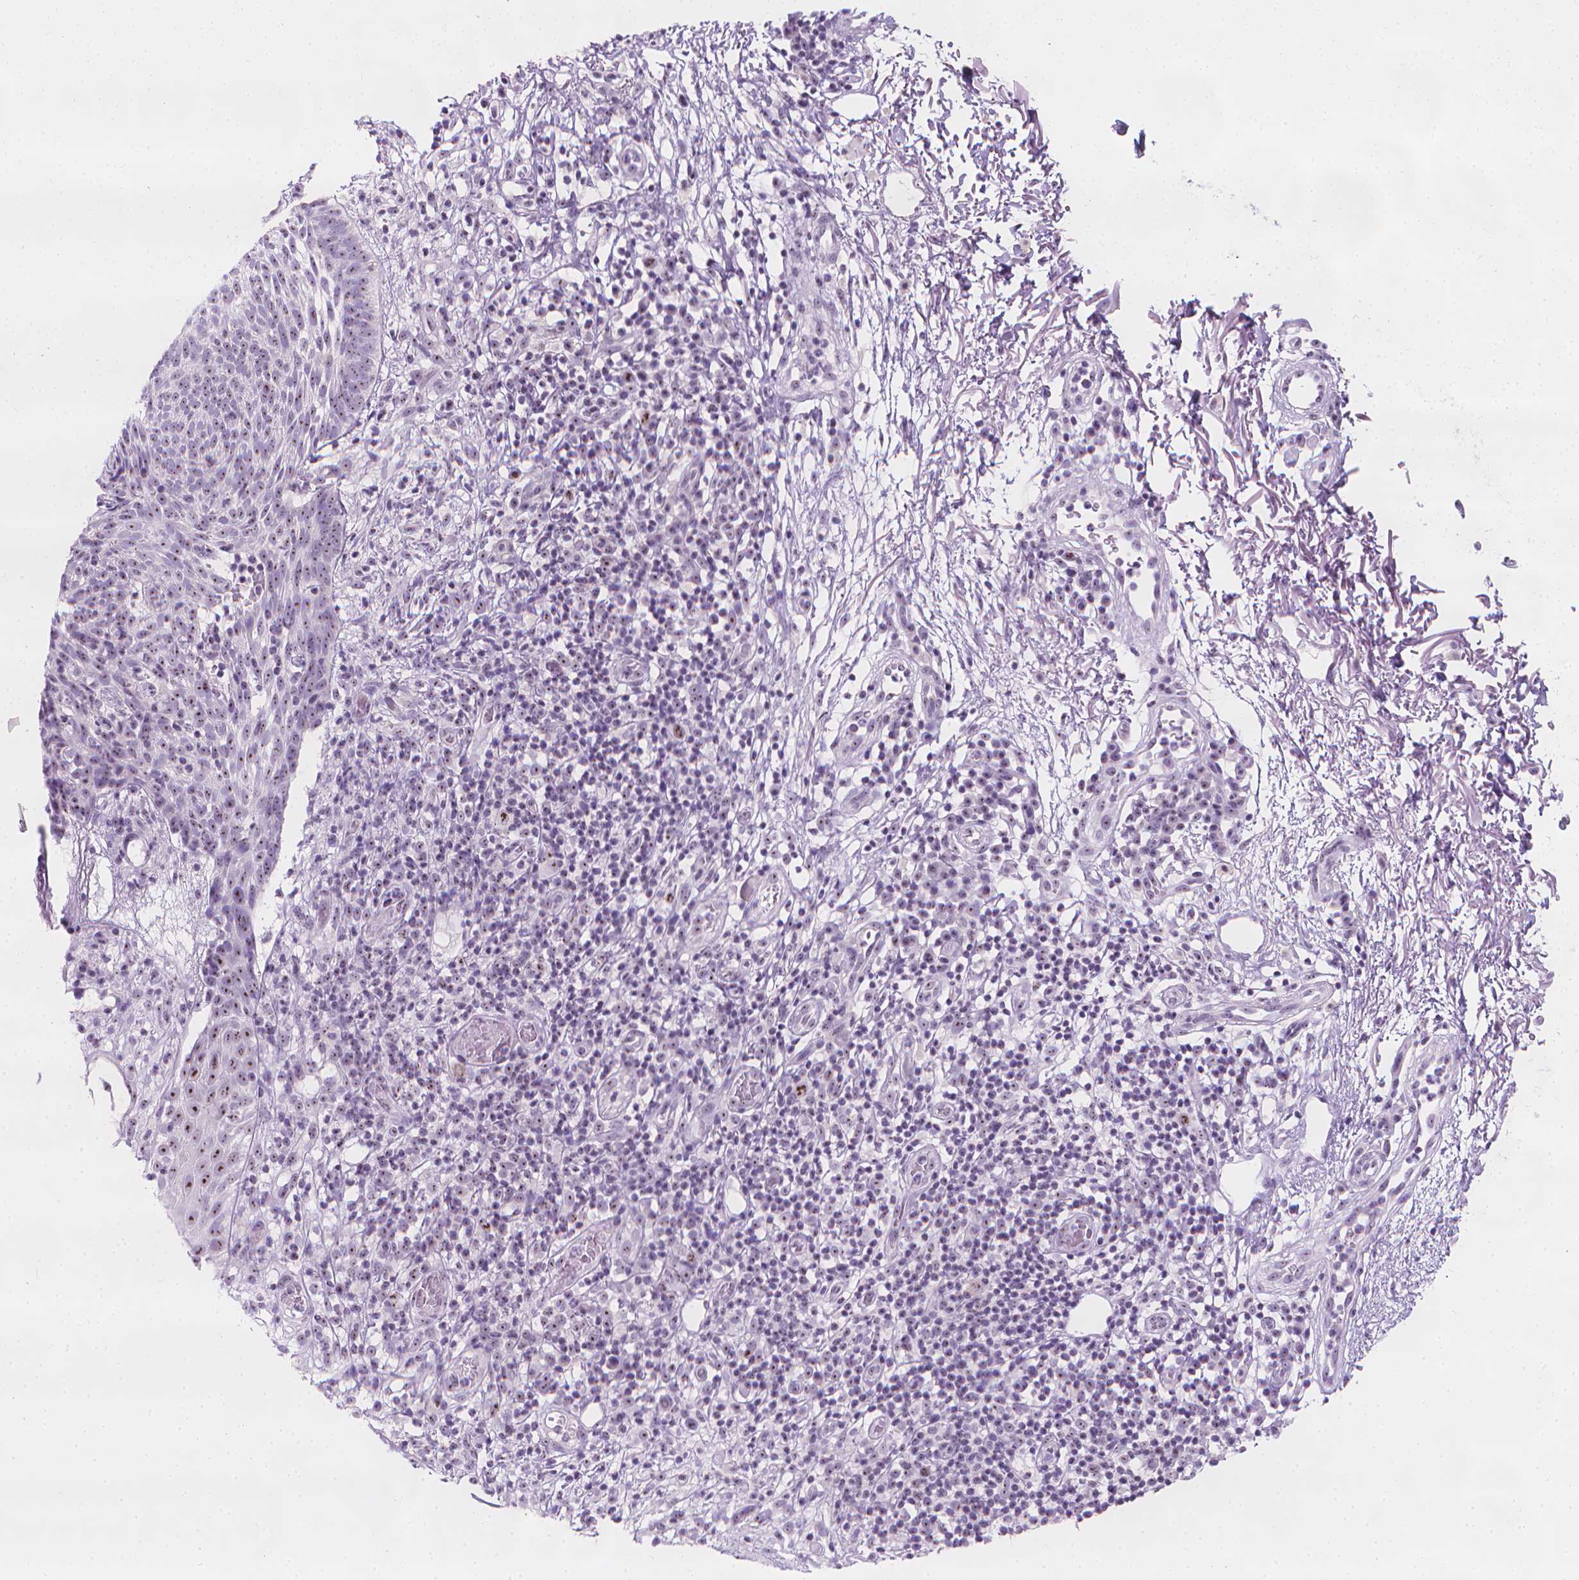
{"staining": {"intensity": "moderate", "quantity": "25%-75%", "location": "nuclear"}, "tissue": "skin cancer", "cell_type": "Tumor cells", "image_type": "cancer", "snomed": [{"axis": "morphology", "description": "Normal tissue, NOS"}, {"axis": "morphology", "description": "Basal cell carcinoma"}, {"axis": "topography", "description": "Skin"}], "caption": "Tumor cells demonstrate moderate nuclear staining in about 25%-75% of cells in skin cancer.", "gene": "NOL7", "patient": {"sex": "male", "age": 68}}